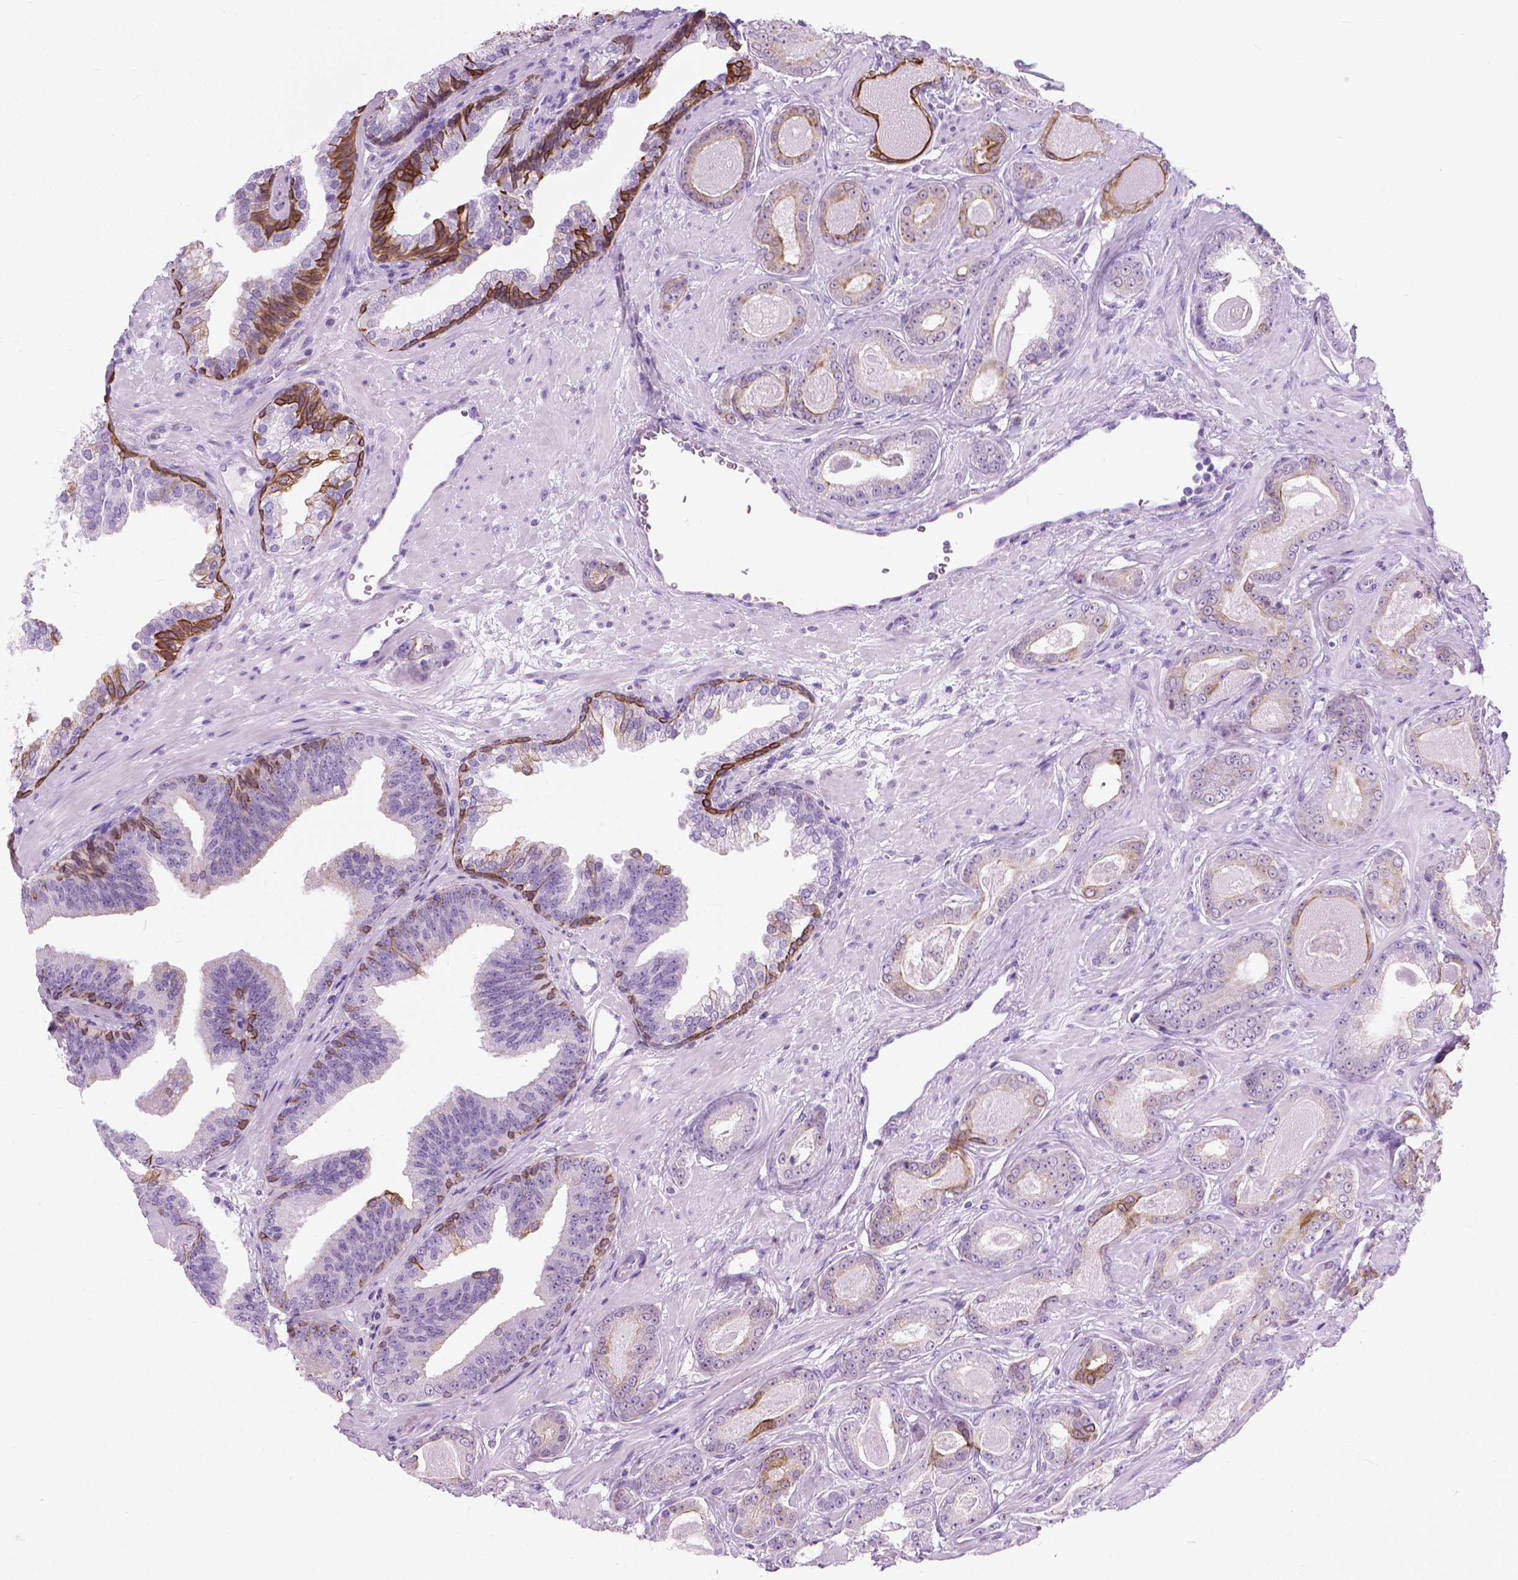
{"staining": {"intensity": "moderate", "quantity": "<25%", "location": "cytoplasmic/membranous"}, "tissue": "prostate cancer", "cell_type": "Tumor cells", "image_type": "cancer", "snomed": [{"axis": "morphology", "description": "Adenocarcinoma, Low grade"}, {"axis": "topography", "description": "Prostate"}], "caption": "Immunohistochemistry staining of adenocarcinoma (low-grade) (prostate), which reveals low levels of moderate cytoplasmic/membranous positivity in about <25% of tumor cells indicating moderate cytoplasmic/membranous protein positivity. The staining was performed using DAB (brown) for protein detection and nuclei were counterstained in hematoxylin (blue).", "gene": "HTR2B", "patient": {"sex": "male", "age": 61}}